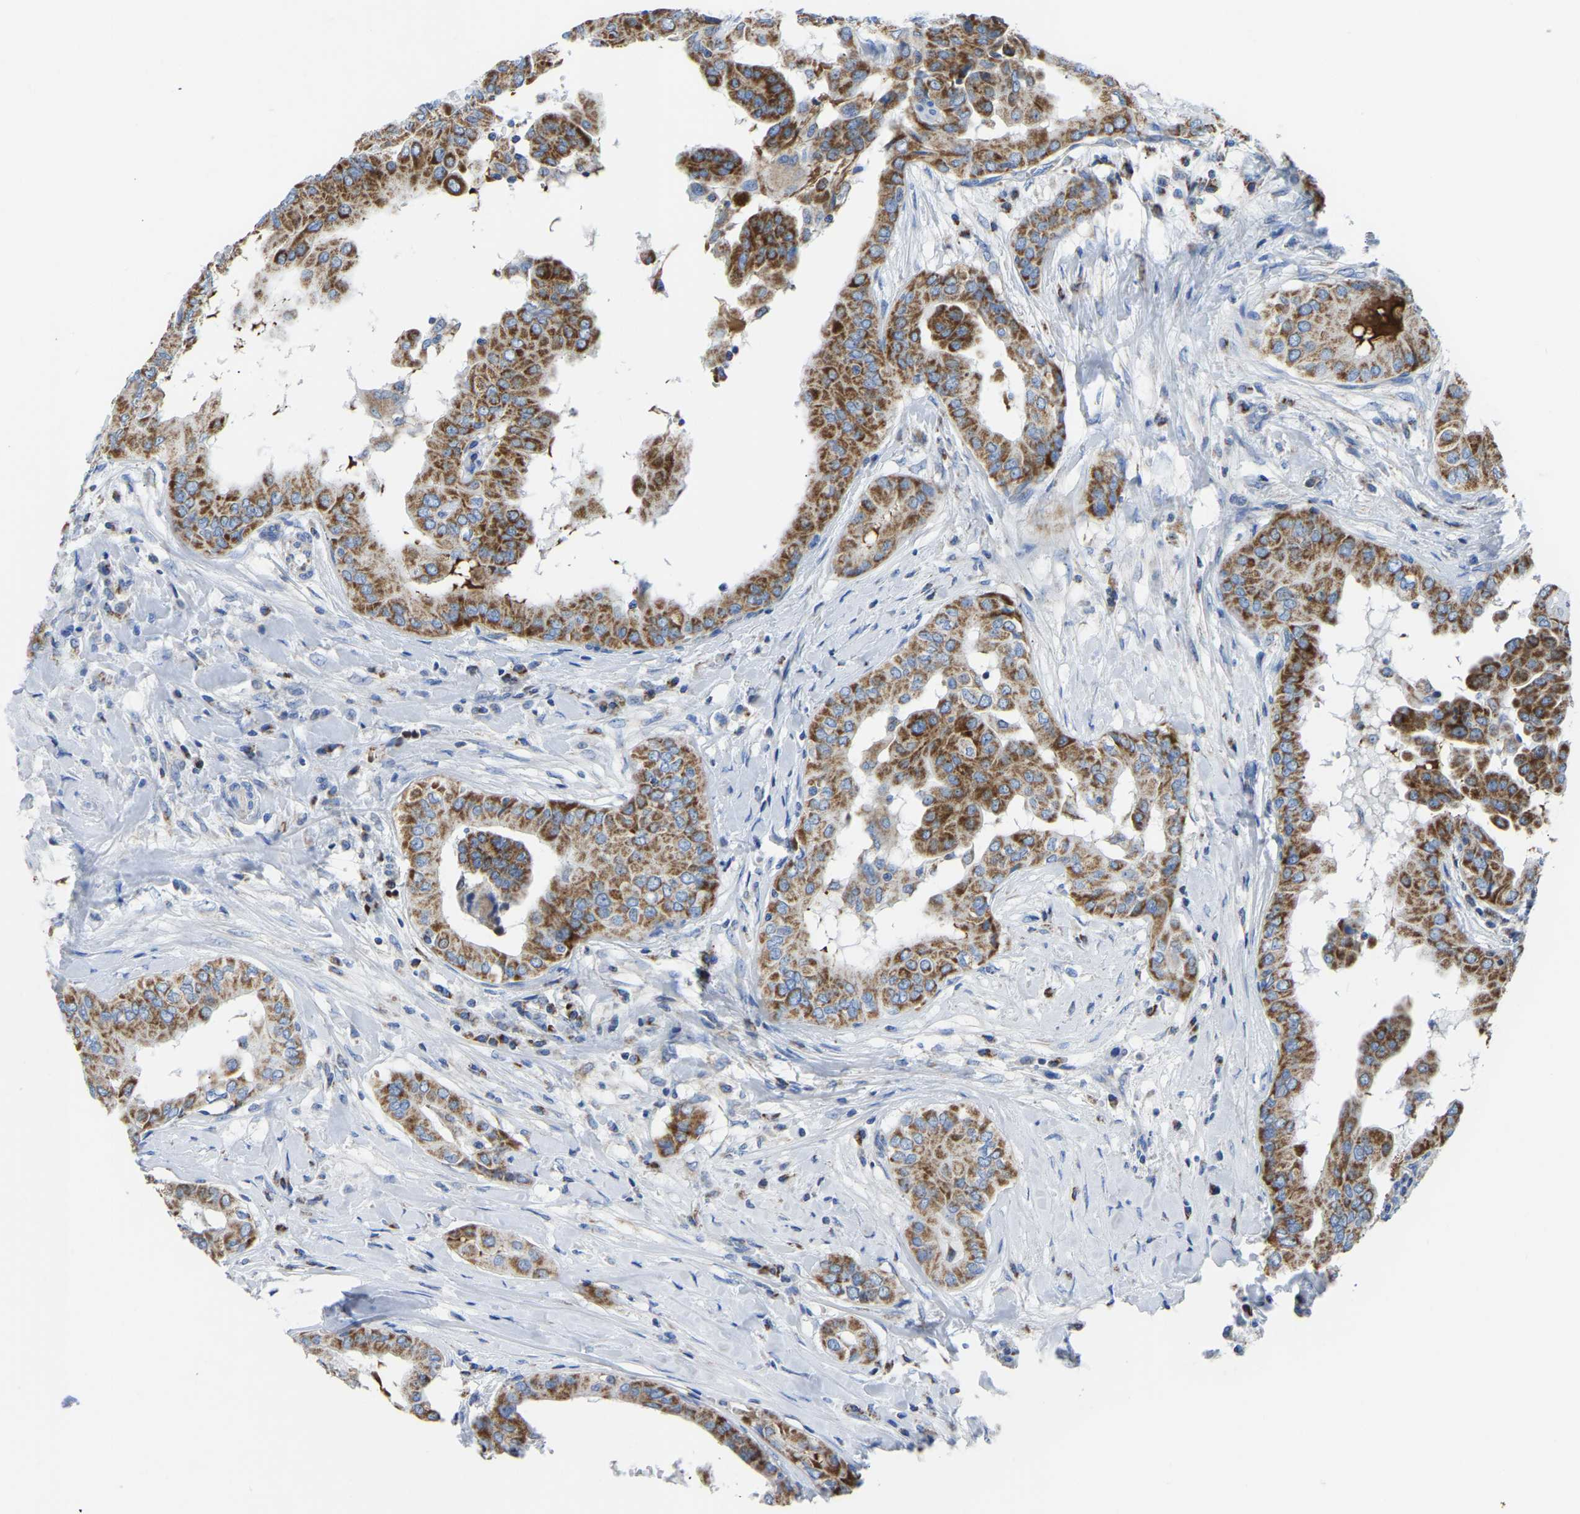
{"staining": {"intensity": "strong", "quantity": ">75%", "location": "cytoplasmic/membranous"}, "tissue": "thyroid cancer", "cell_type": "Tumor cells", "image_type": "cancer", "snomed": [{"axis": "morphology", "description": "Papillary adenocarcinoma, NOS"}, {"axis": "topography", "description": "Thyroid gland"}], "caption": "Immunohistochemical staining of papillary adenocarcinoma (thyroid) demonstrates high levels of strong cytoplasmic/membranous protein positivity in approximately >75% of tumor cells.", "gene": "ETFA", "patient": {"sex": "male", "age": 33}}